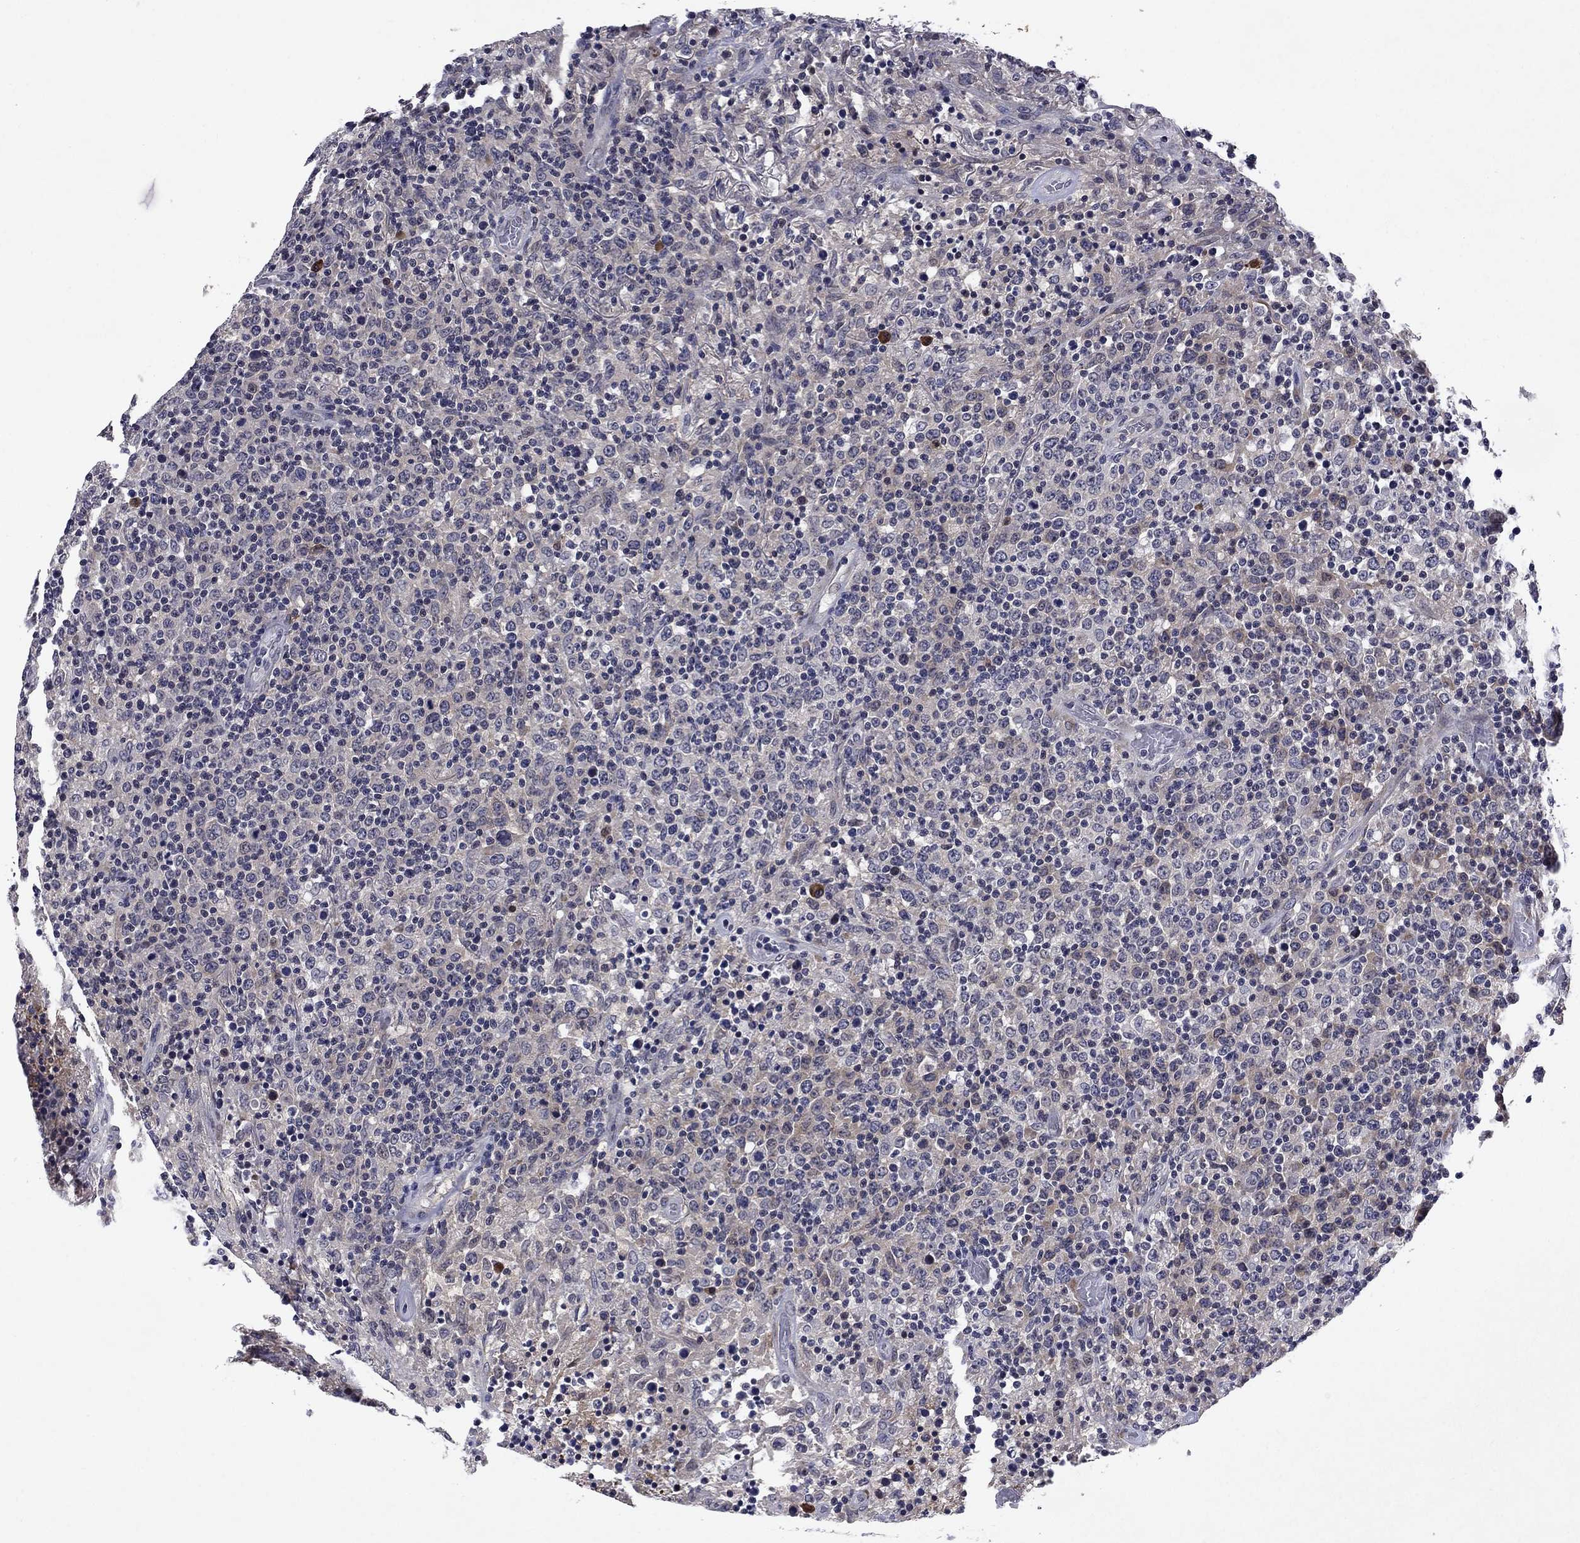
{"staining": {"intensity": "negative", "quantity": "none", "location": "none"}, "tissue": "lymphoma", "cell_type": "Tumor cells", "image_type": "cancer", "snomed": [{"axis": "morphology", "description": "Malignant lymphoma, non-Hodgkin's type, High grade"}, {"axis": "topography", "description": "Lung"}], "caption": "This is an IHC micrograph of malignant lymphoma, non-Hodgkin's type (high-grade). There is no positivity in tumor cells.", "gene": "ECM1", "patient": {"sex": "male", "age": 79}}